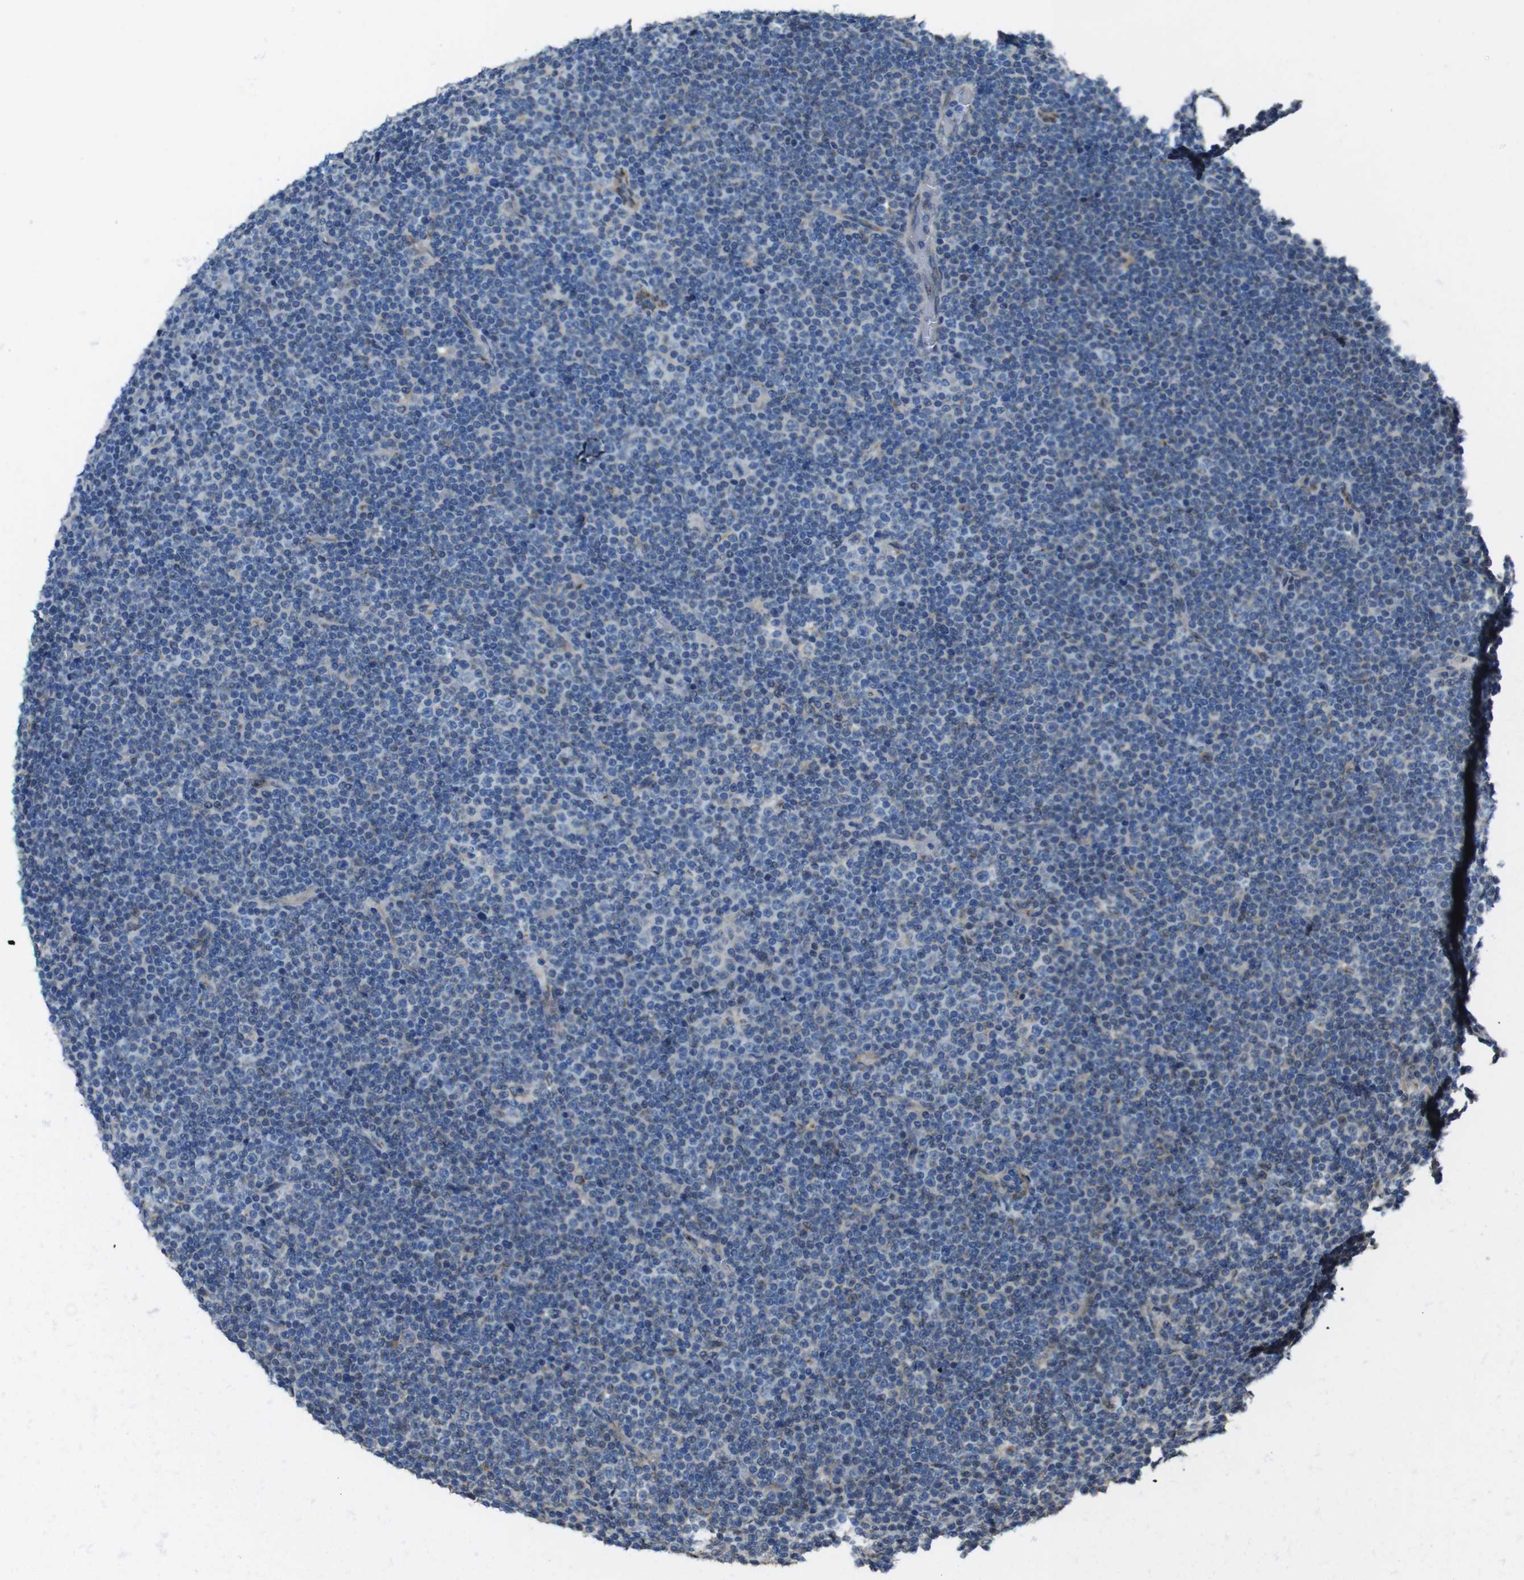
{"staining": {"intensity": "negative", "quantity": "none", "location": "none"}, "tissue": "lymphoma", "cell_type": "Tumor cells", "image_type": "cancer", "snomed": [{"axis": "morphology", "description": "Malignant lymphoma, non-Hodgkin's type, Low grade"}, {"axis": "topography", "description": "Lymph node"}], "caption": "Tumor cells show no significant positivity in lymphoma. The staining is performed using DAB (3,3'-diaminobenzidine) brown chromogen with nuclei counter-stained in using hematoxylin.", "gene": "RAB6A", "patient": {"sex": "female", "age": 67}}